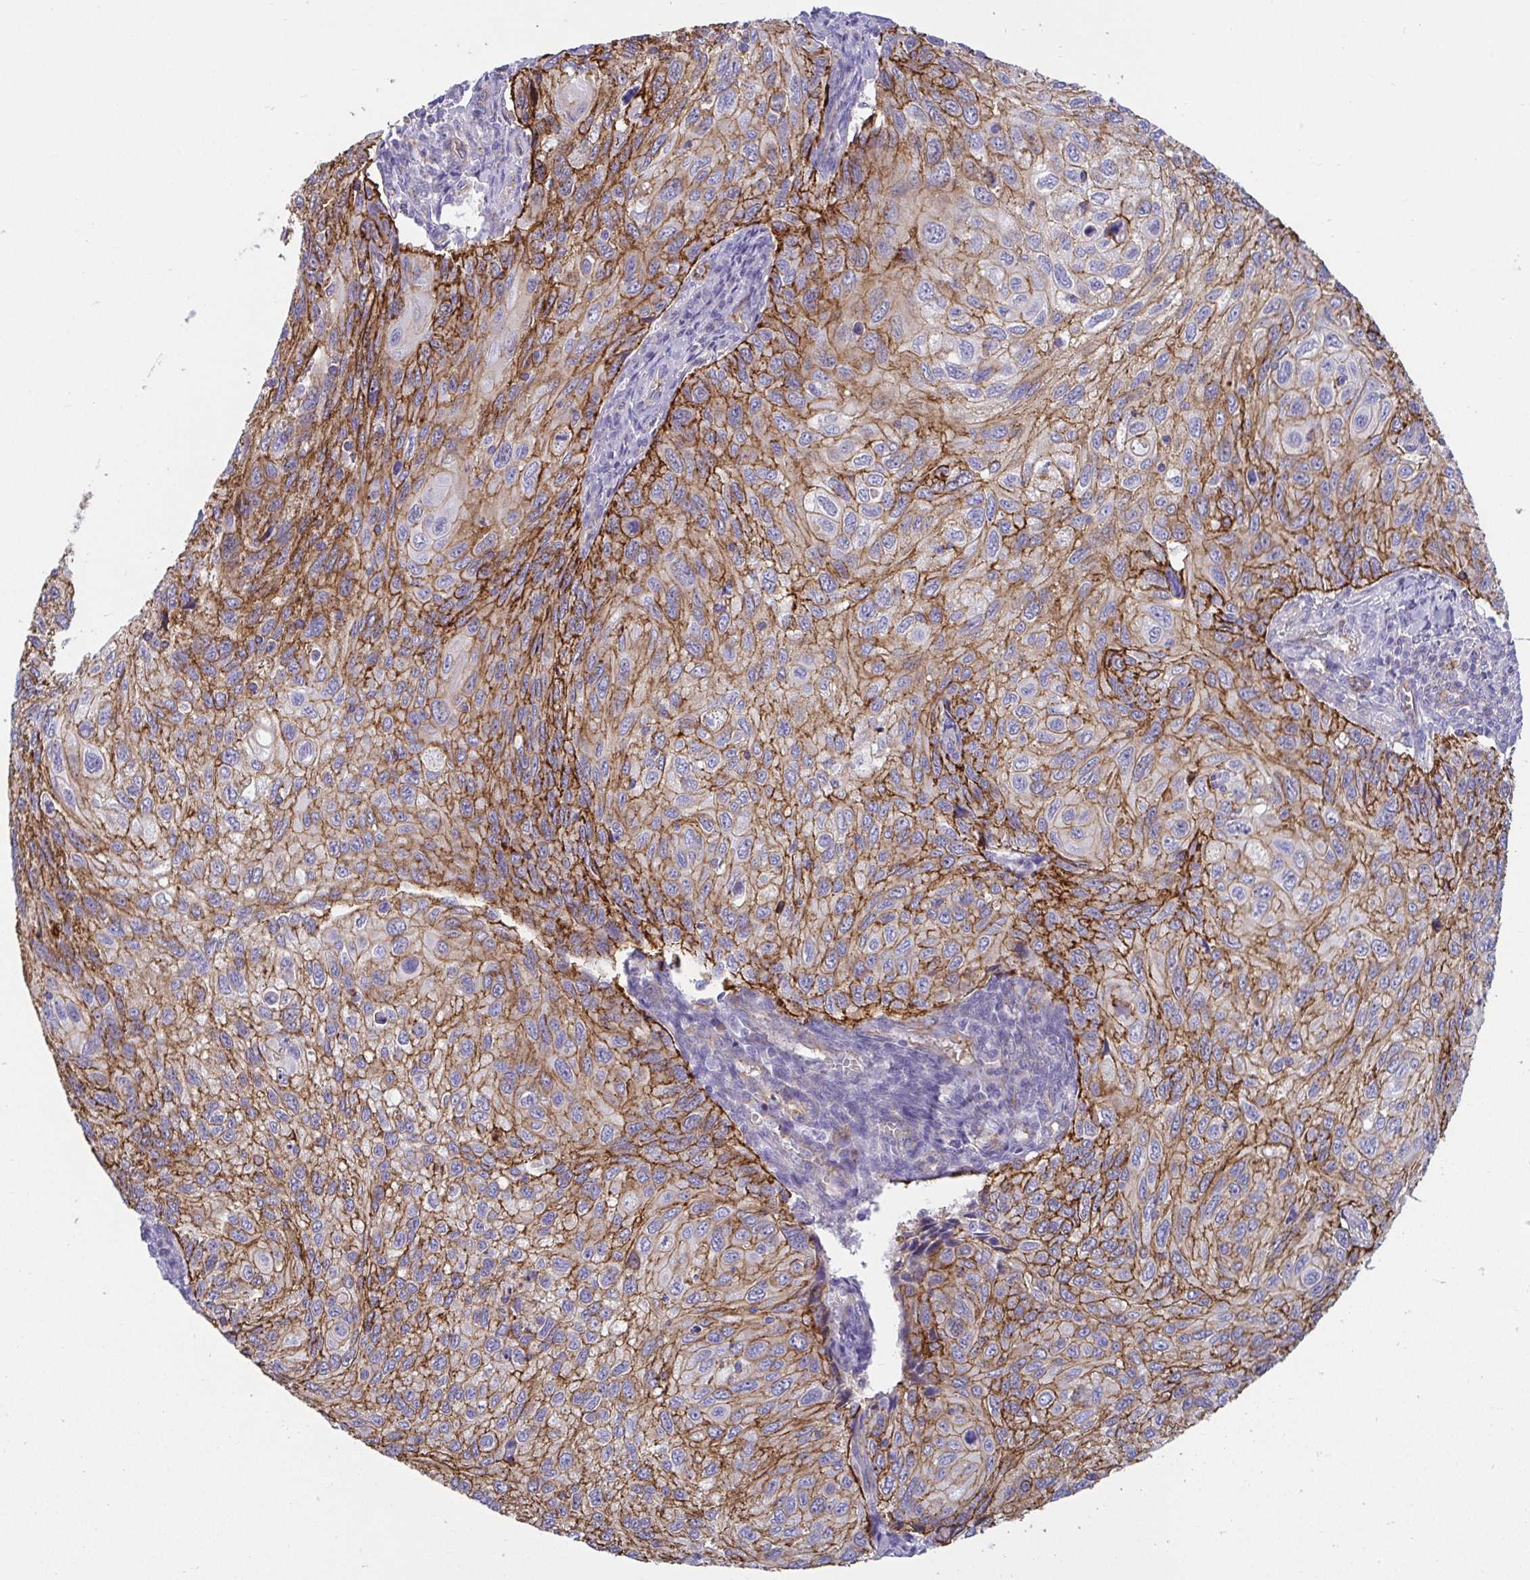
{"staining": {"intensity": "strong", "quantity": "25%-75%", "location": "cytoplasmic/membranous"}, "tissue": "cervical cancer", "cell_type": "Tumor cells", "image_type": "cancer", "snomed": [{"axis": "morphology", "description": "Squamous cell carcinoma, NOS"}, {"axis": "topography", "description": "Cervix"}], "caption": "Tumor cells display high levels of strong cytoplasmic/membranous expression in about 25%-75% of cells in human cervical cancer.", "gene": "LIMA1", "patient": {"sex": "female", "age": 70}}